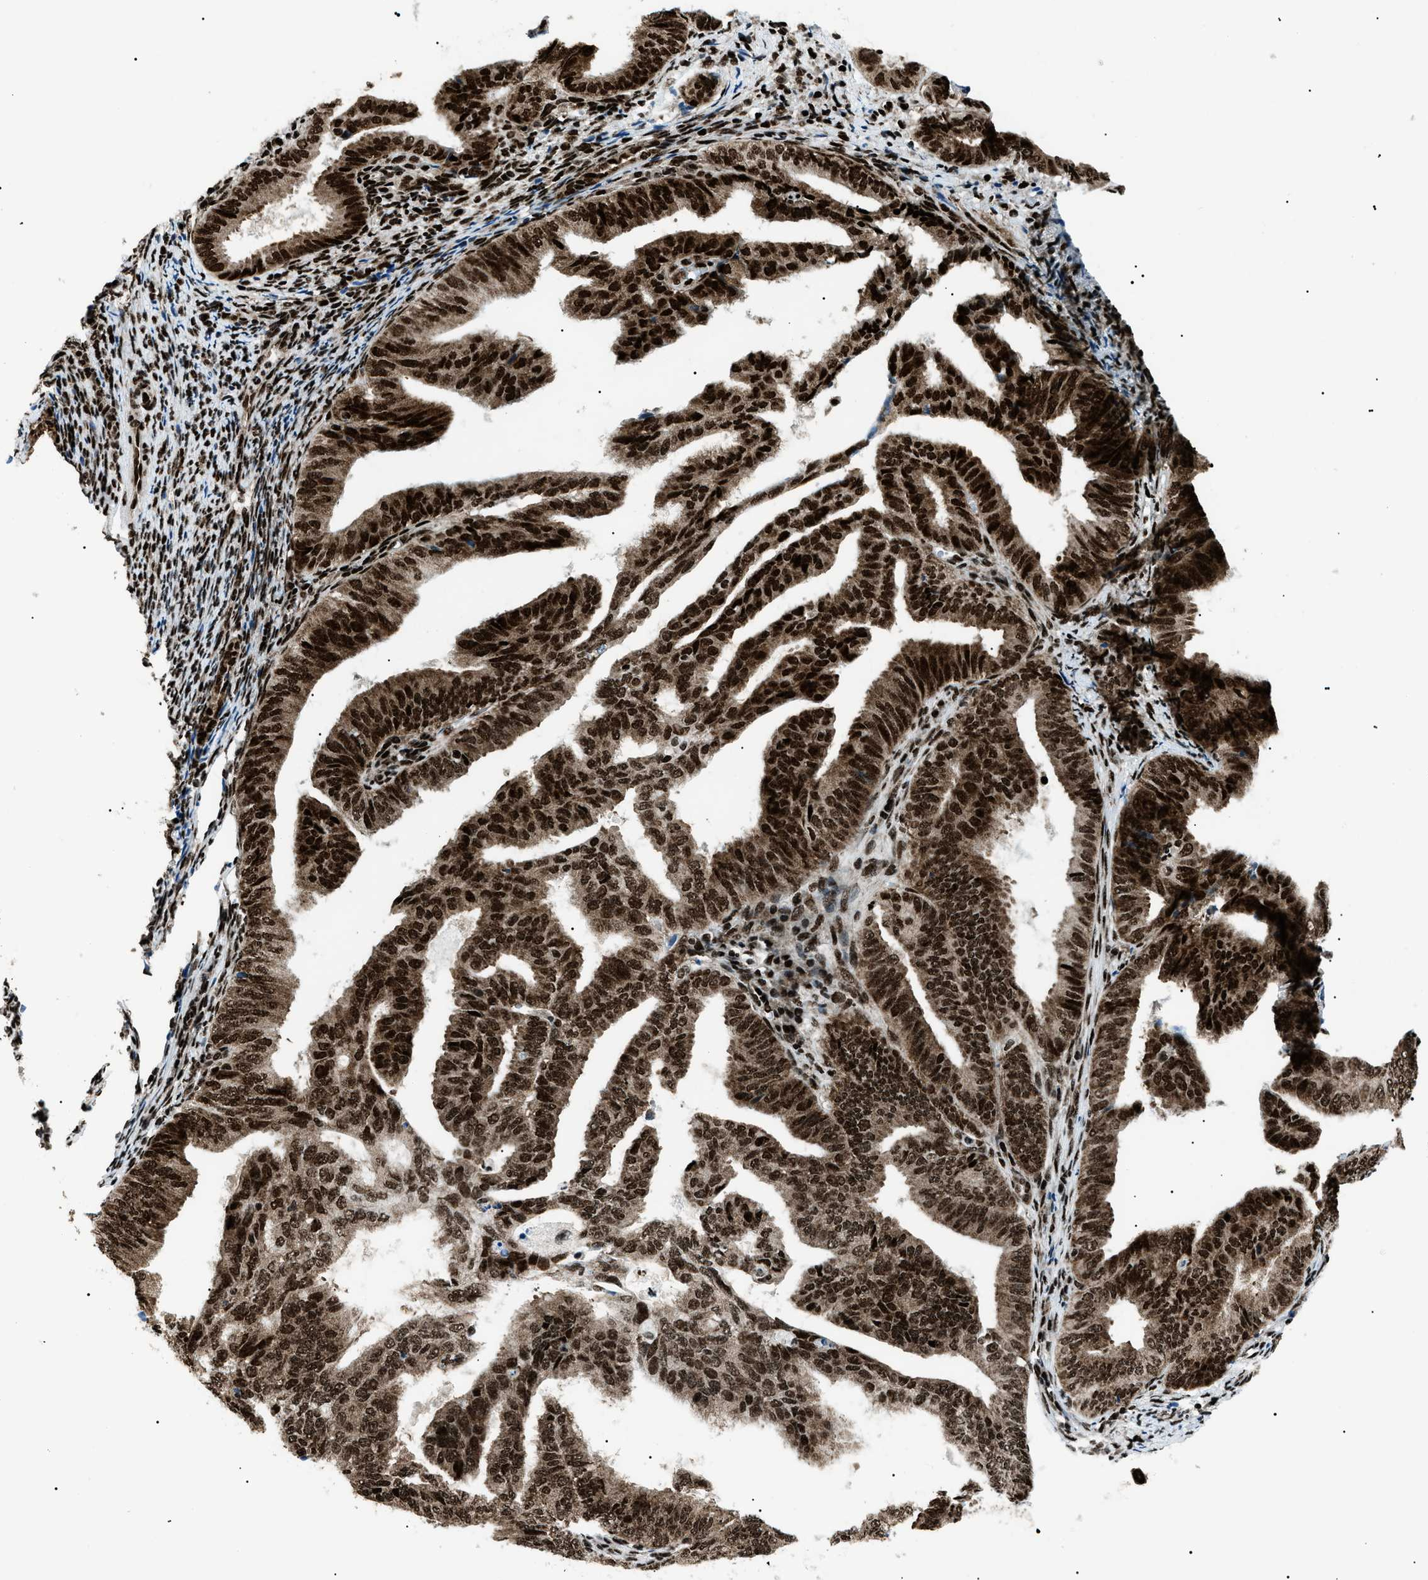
{"staining": {"intensity": "strong", "quantity": ">75%", "location": "cytoplasmic/membranous,nuclear"}, "tissue": "endometrial cancer", "cell_type": "Tumor cells", "image_type": "cancer", "snomed": [{"axis": "morphology", "description": "Adenocarcinoma, NOS"}, {"axis": "topography", "description": "Endometrium"}], "caption": "Protein positivity by IHC shows strong cytoplasmic/membranous and nuclear staining in about >75% of tumor cells in endometrial cancer (adenocarcinoma). The protein of interest is shown in brown color, while the nuclei are stained blue.", "gene": "HNRNPK", "patient": {"sex": "female", "age": 58}}